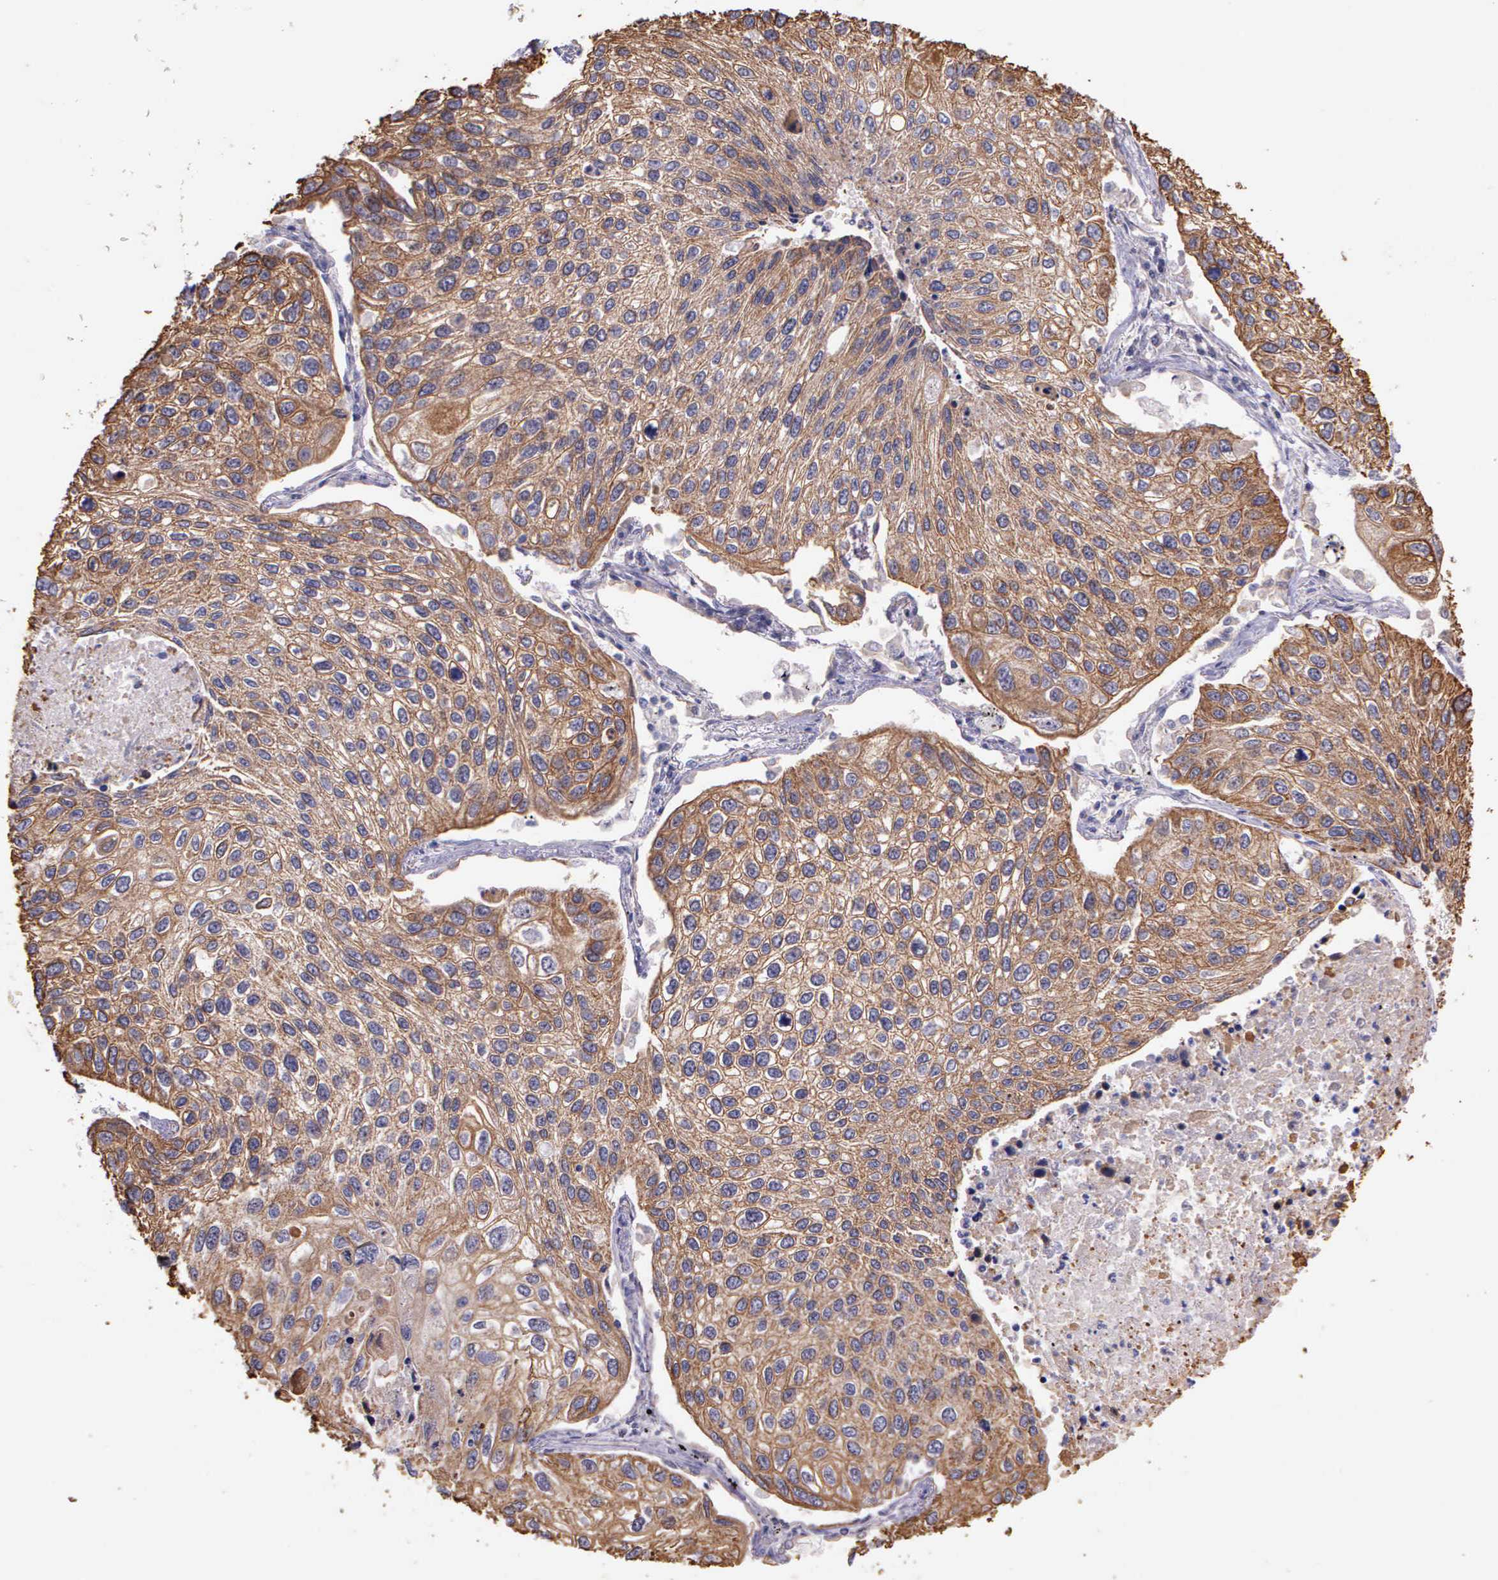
{"staining": {"intensity": "moderate", "quantity": ">75%", "location": "cytoplasmic/membranous"}, "tissue": "lung cancer", "cell_type": "Tumor cells", "image_type": "cancer", "snomed": [{"axis": "morphology", "description": "Squamous cell carcinoma, NOS"}, {"axis": "topography", "description": "Lung"}], "caption": "Protein expression analysis of human lung cancer reveals moderate cytoplasmic/membranous staining in approximately >75% of tumor cells.", "gene": "IGBP1", "patient": {"sex": "male", "age": 75}}